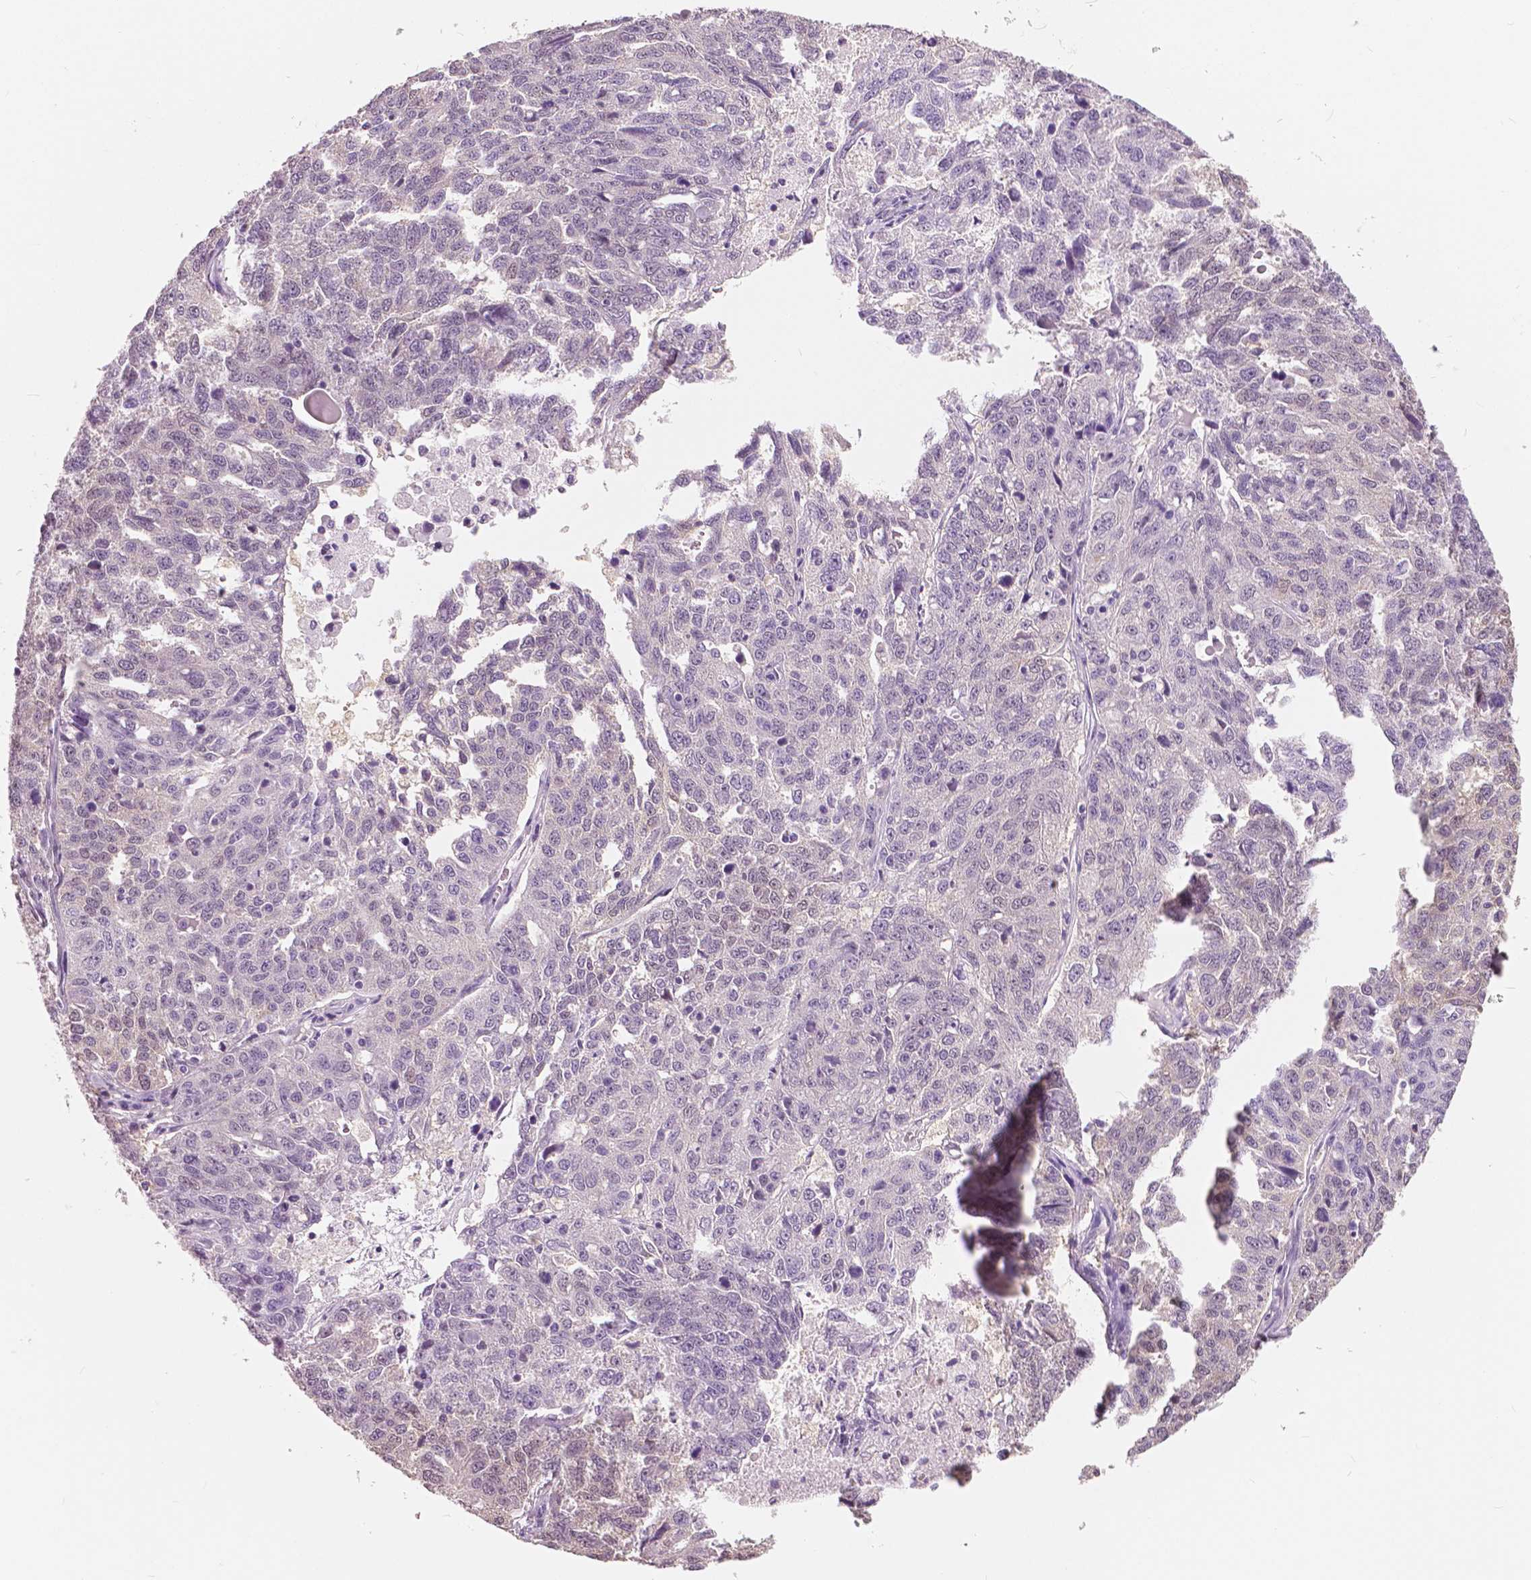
{"staining": {"intensity": "negative", "quantity": "none", "location": "none"}, "tissue": "ovarian cancer", "cell_type": "Tumor cells", "image_type": "cancer", "snomed": [{"axis": "morphology", "description": "Cystadenocarcinoma, serous, NOS"}, {"axis": "topography", "description": "Ovary"}], "caption": "The image displays no staining of tumor cells in ovarian cancer (serous cystadenocarcinoma).", "gene": "TKFC", "patient": {"sex": "female", "age": 71}}